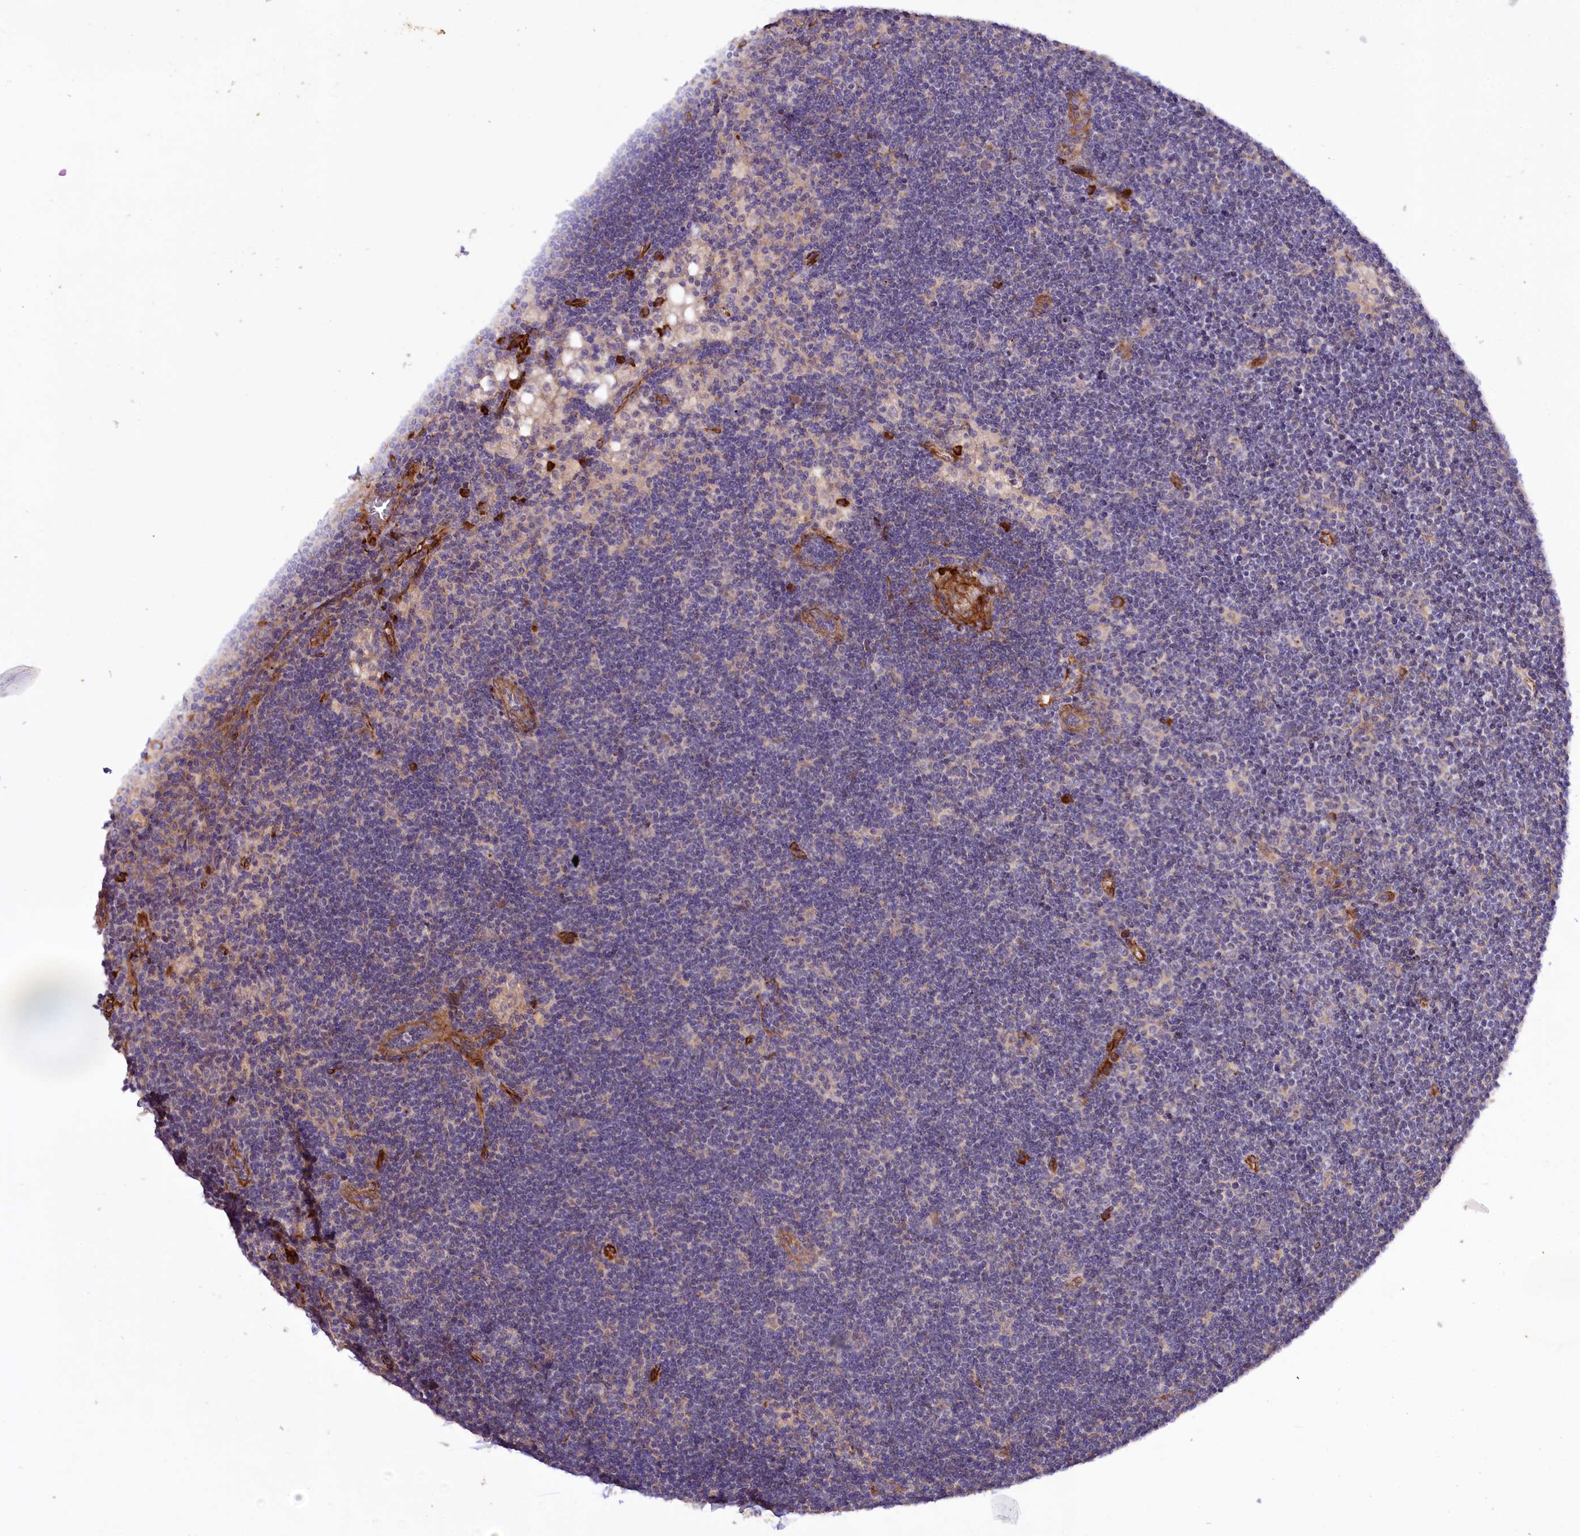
{"staining": {"intensity": "strong", "quantity": ">75%", "location": "cytoplasmic/membranous"}, "tissue": "lymph node", "cell_type": "Germinal center cells", "image_type": "normal", "snomed": [{"axis": "morphology", "description": "Normal tissue, NOS"}, {"axis": "topography", "description": "Lymph node"}], "caption": "Strong cytoplasmic/membranous protein expression is seen in approximately >75% of germinal center cells in lymph node. The staining was performed using DAB (3,3'-diaminobenzidine), with brown indicating positive protein expression. Nuclei are stained blue with hematoxylin.", "gene": "SPATS2", "patient": {"sex": "male", "age": 24}}